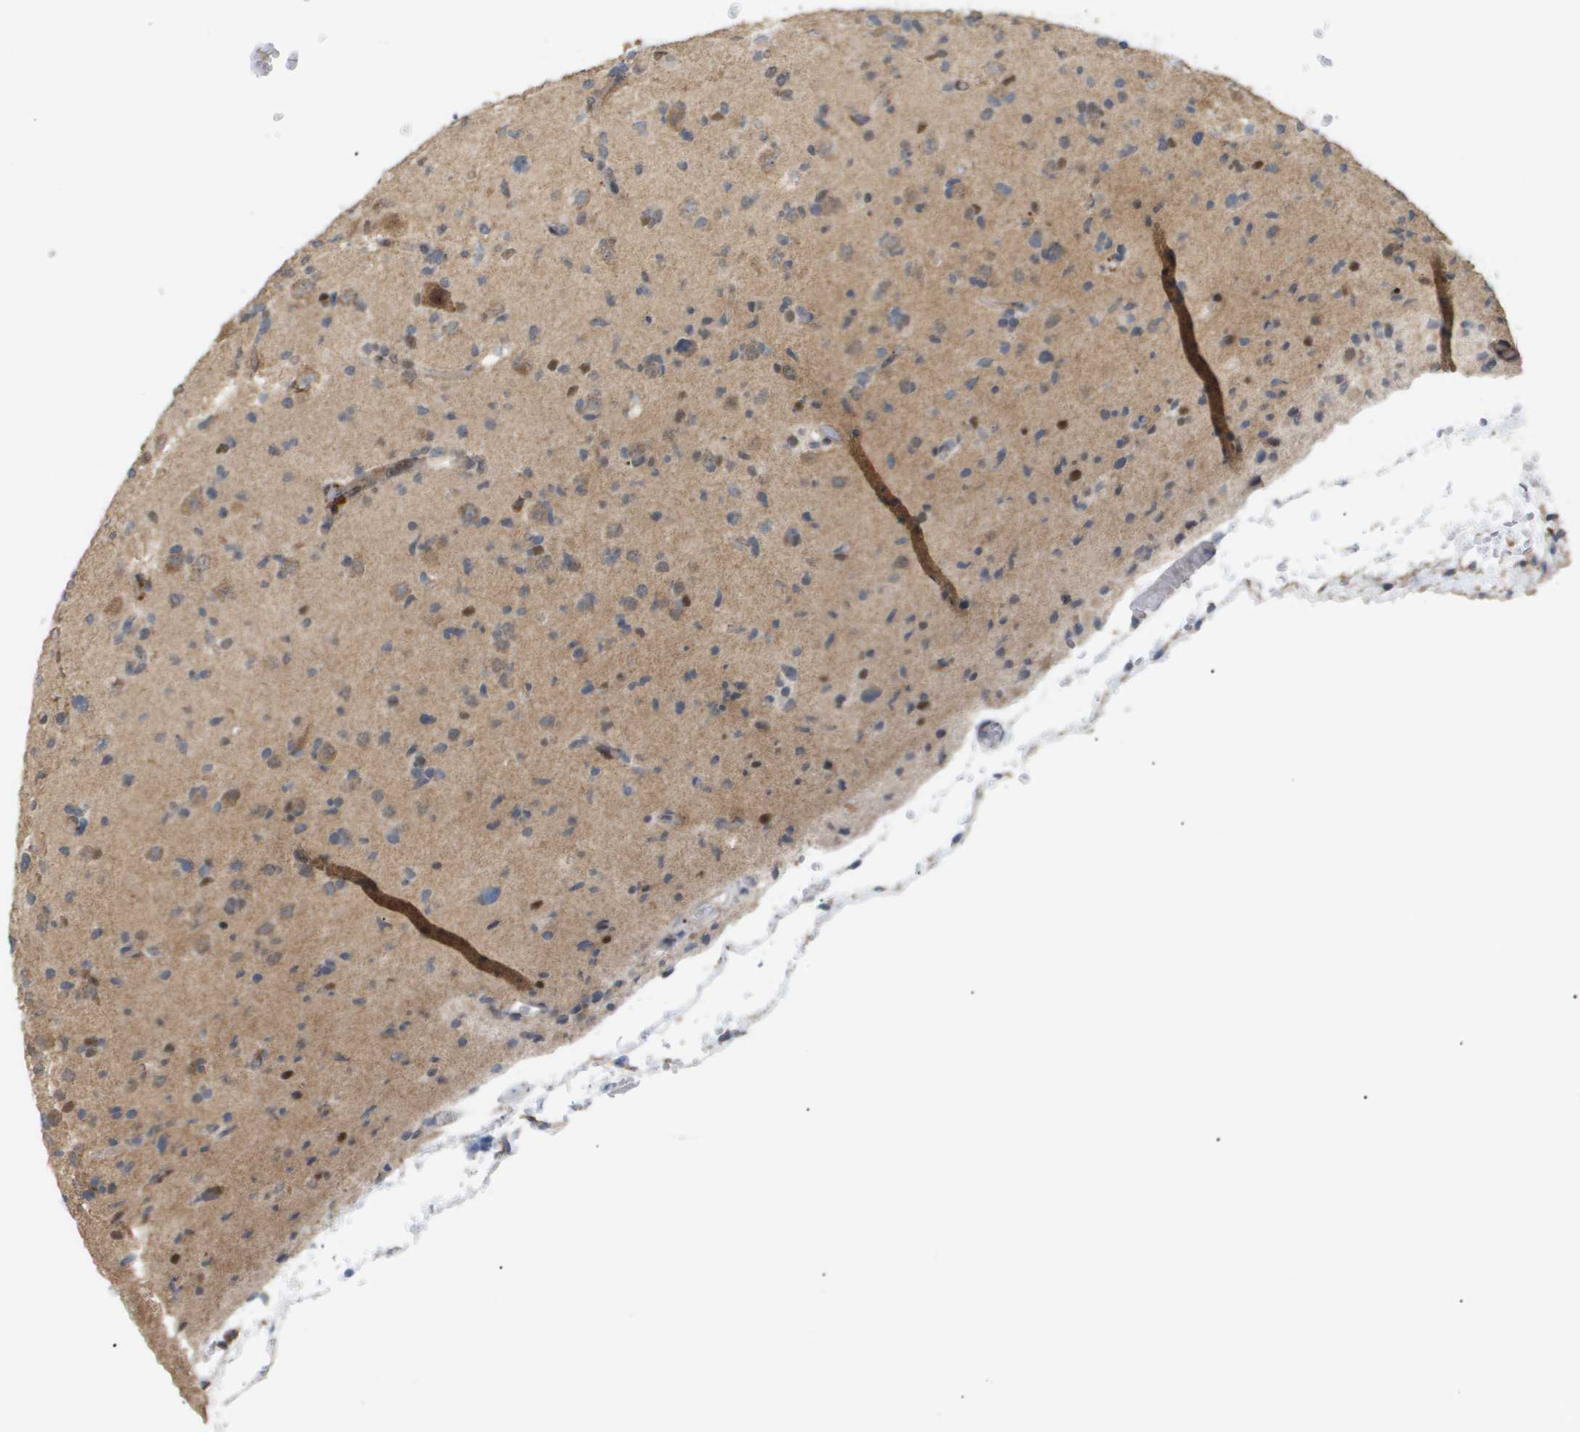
{"staining": {"intensity": "moderate", "quantity": "<25%", "location": "cytoplasmic/membranous"}, "tissue": "glioma", "cell_type": "Tumor cells", "image_type": "cancer", "snomed": [{"axis": "morphology", "description": "Glioma, malignant, Low grade"}, {"axis": "topography", "description": "Brain"}], "caption": "Protein expression by immunohistochemistry (IHC) displays moderate cytoplasmic/membranous staining in approximately <25% of tumor cells in glioma.", "gene": "PDGFB", "patient": {"sex": "female", "age": 22}}